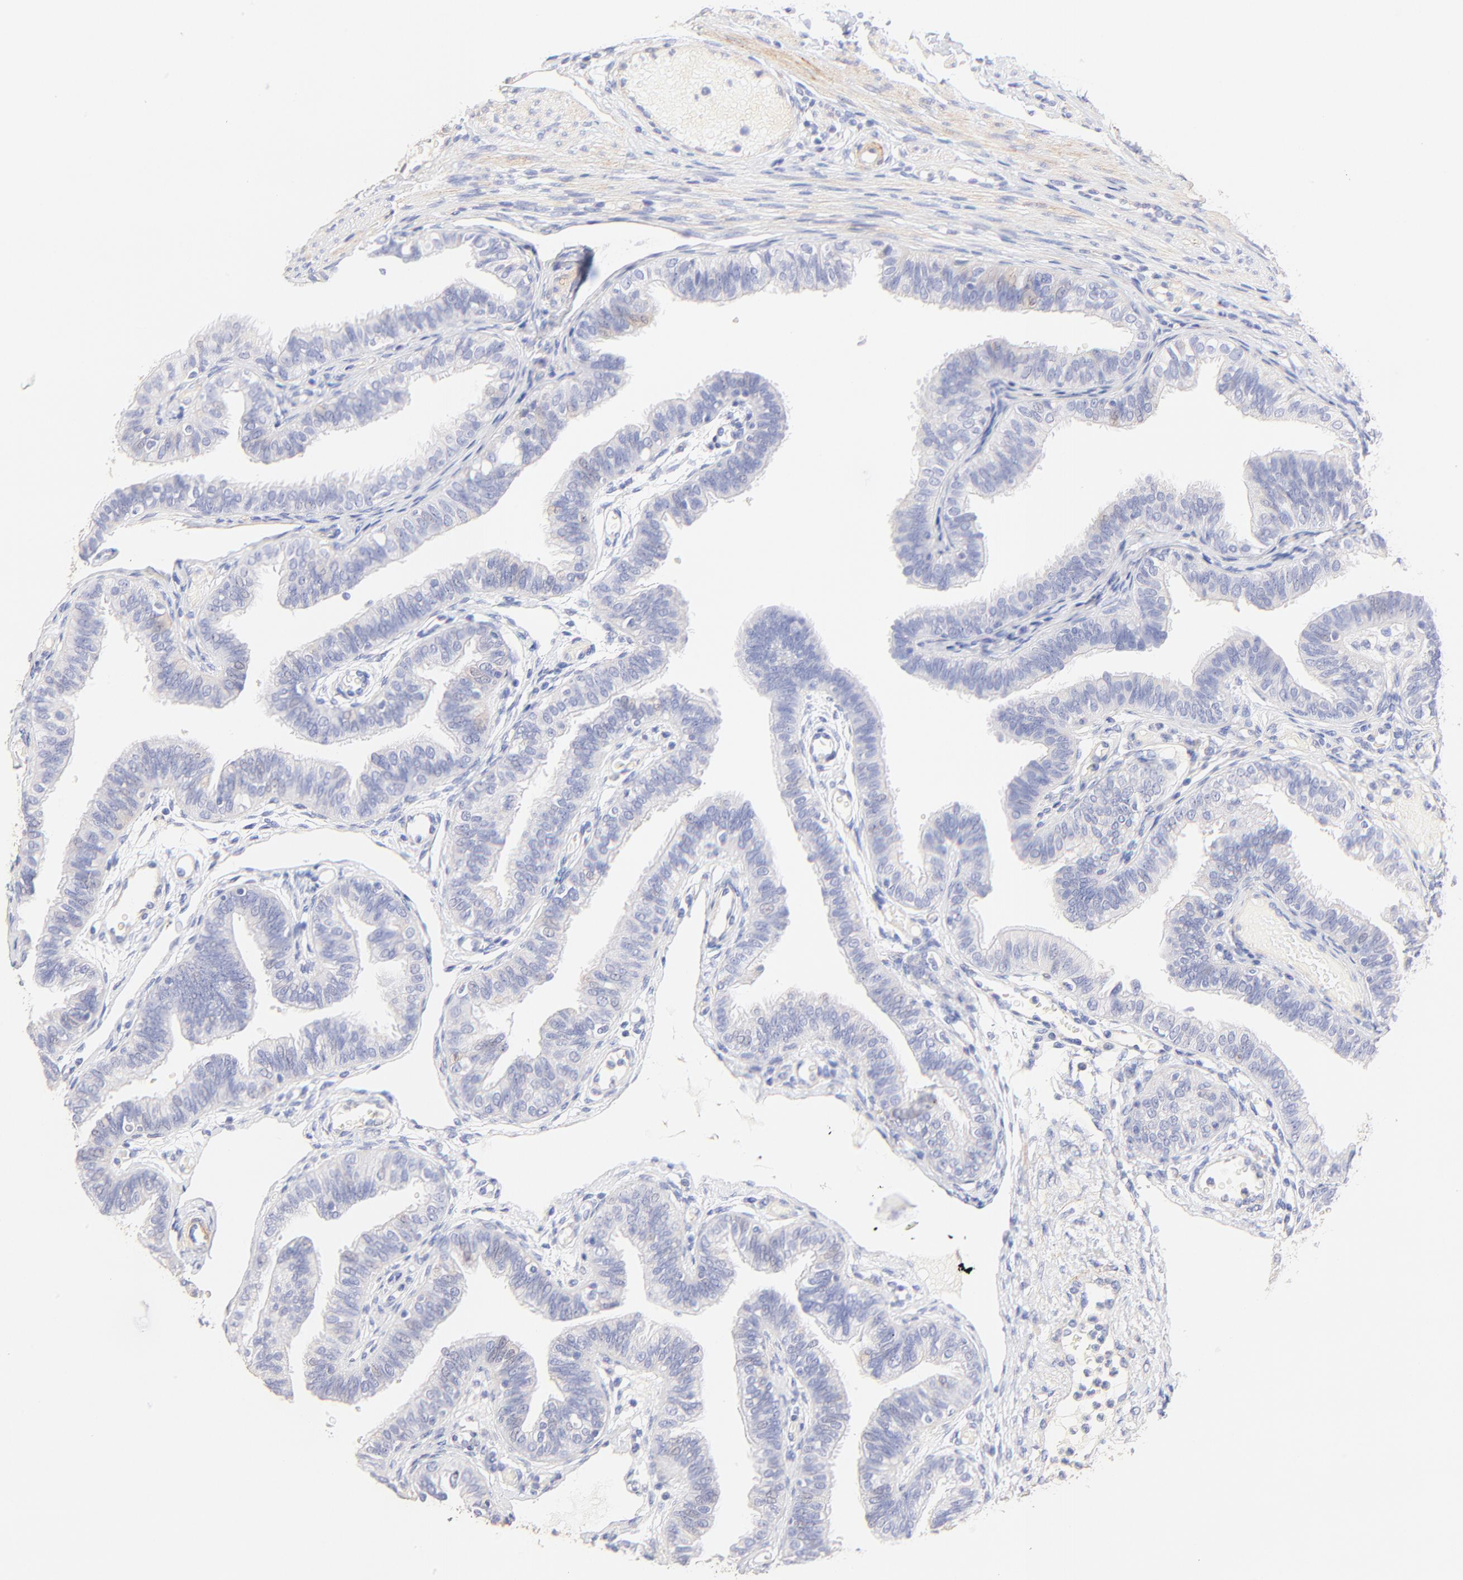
{"staining": {"intensity": "negative", "quantity": "none", "location": "none"}, "tissue": "fallopian tube", "cell_type": "Glandular cells", "image_type": "normal", "snomed": [{"axis": "morphology", "description": "Normal tissue, NOS"}, {"axis": "morphology", "description": "Dermoid, NOS"}, {"axis": "topography", "description": "Fallopian tube"}], "caption": "Glandular cells show no significant protein positivity in normal fallopian tube. (Brightfield microscopy of DAB (3,3'-diaminobenzidine) immunohistochemistry at high magnification).", "gene": "ACTRT1", "patient": {"sex": "female", "age": 33}}